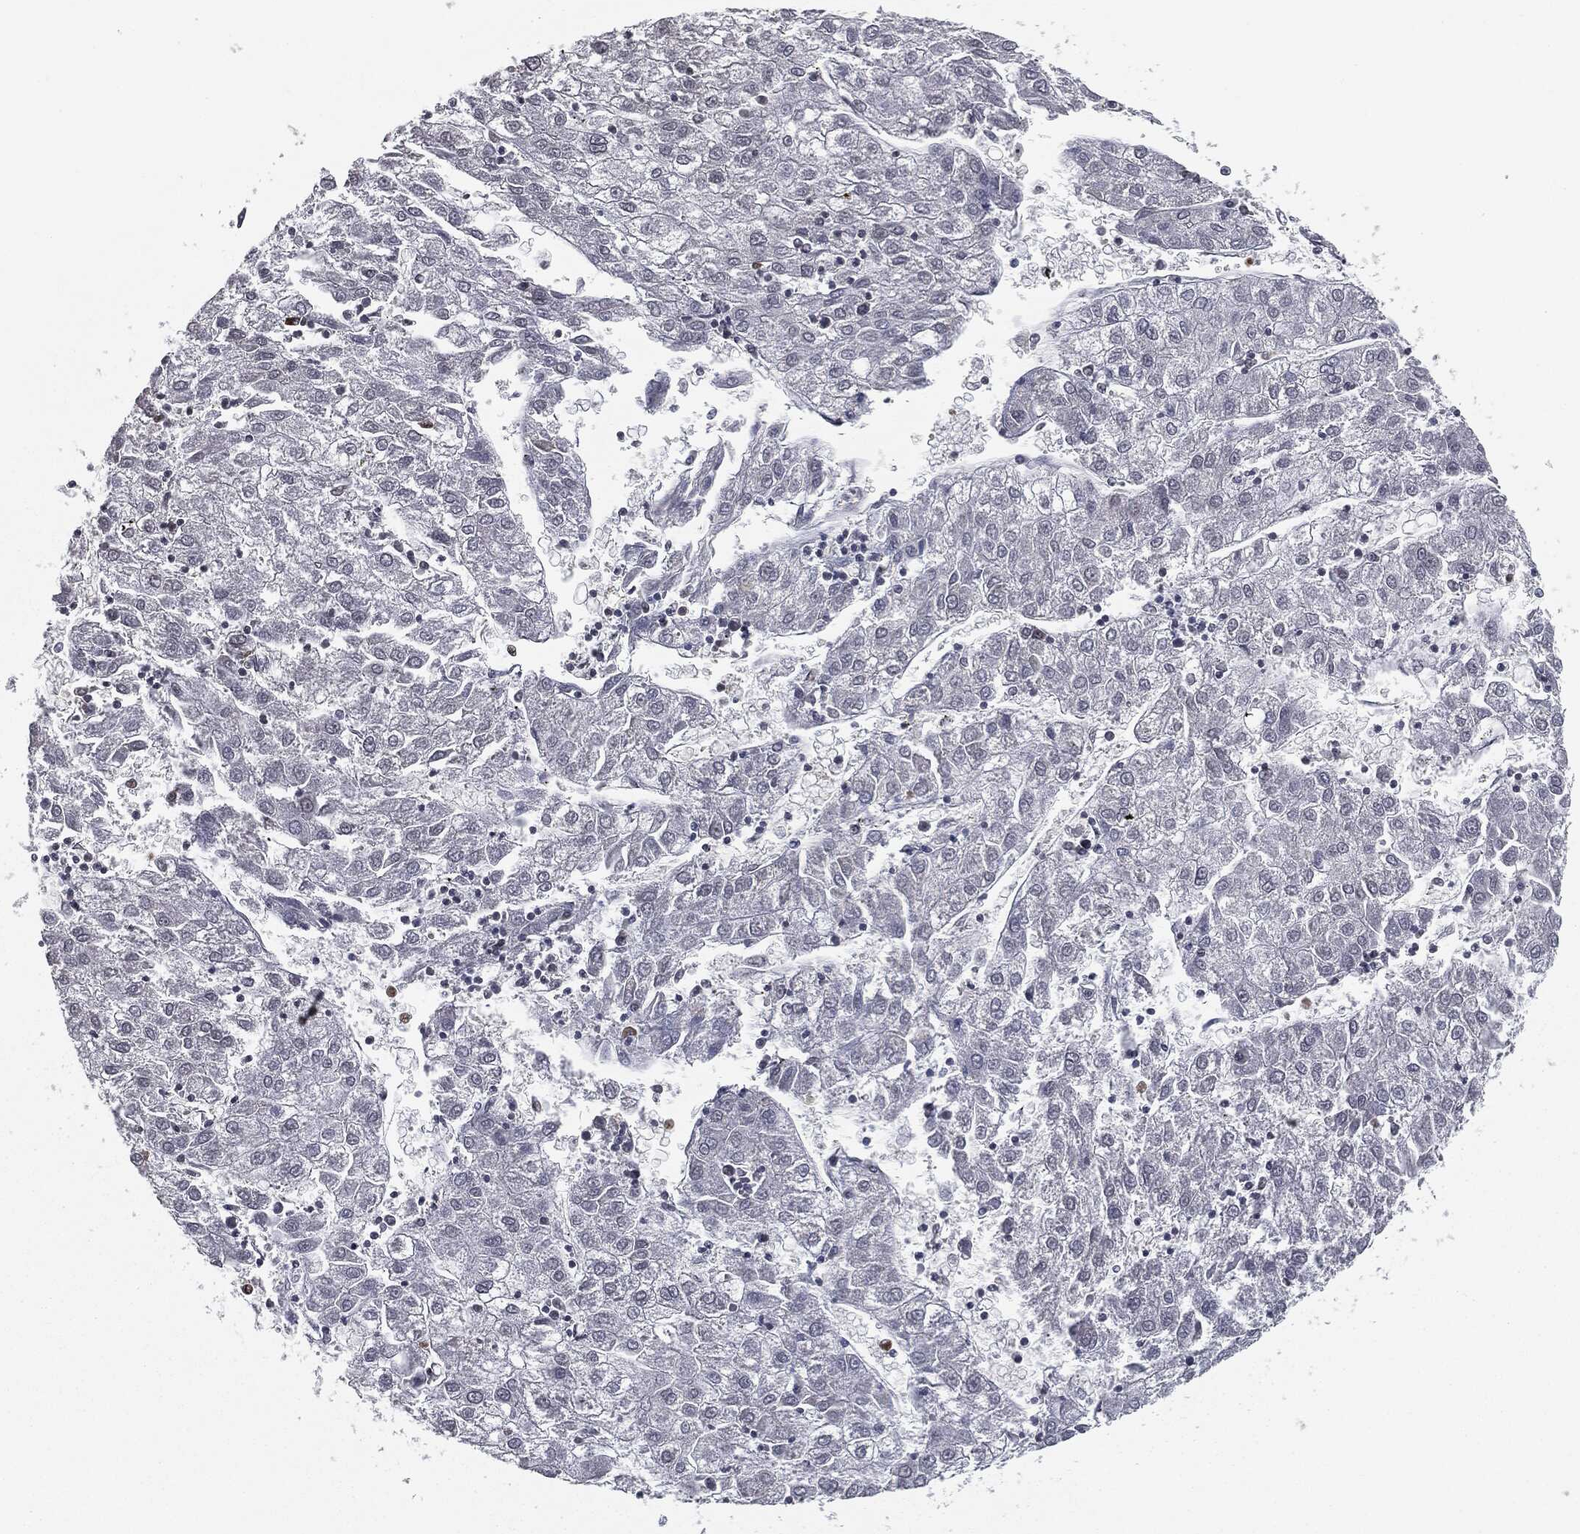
{"staining": {"intensity": "negative", "quantity": "none", "location": "none"}, "tissue": "liver cancer", "cell_type": "Tumor cells", "image_type": "cancer", "snomed": [{"axis": "morphology", "description": "Carcinoma, Hepatocellular, NOS"}, {"axis": "topography", "description": "Liver"}], "caption": "Immunohistochemistry (IHC) micrograph of human liver hepatocellular carcinoma stained for a protein (brown), which displays no staining in tumor cells.", "gene": "TBC1D22A", "patient": {"sex": "male", "age": 72}}